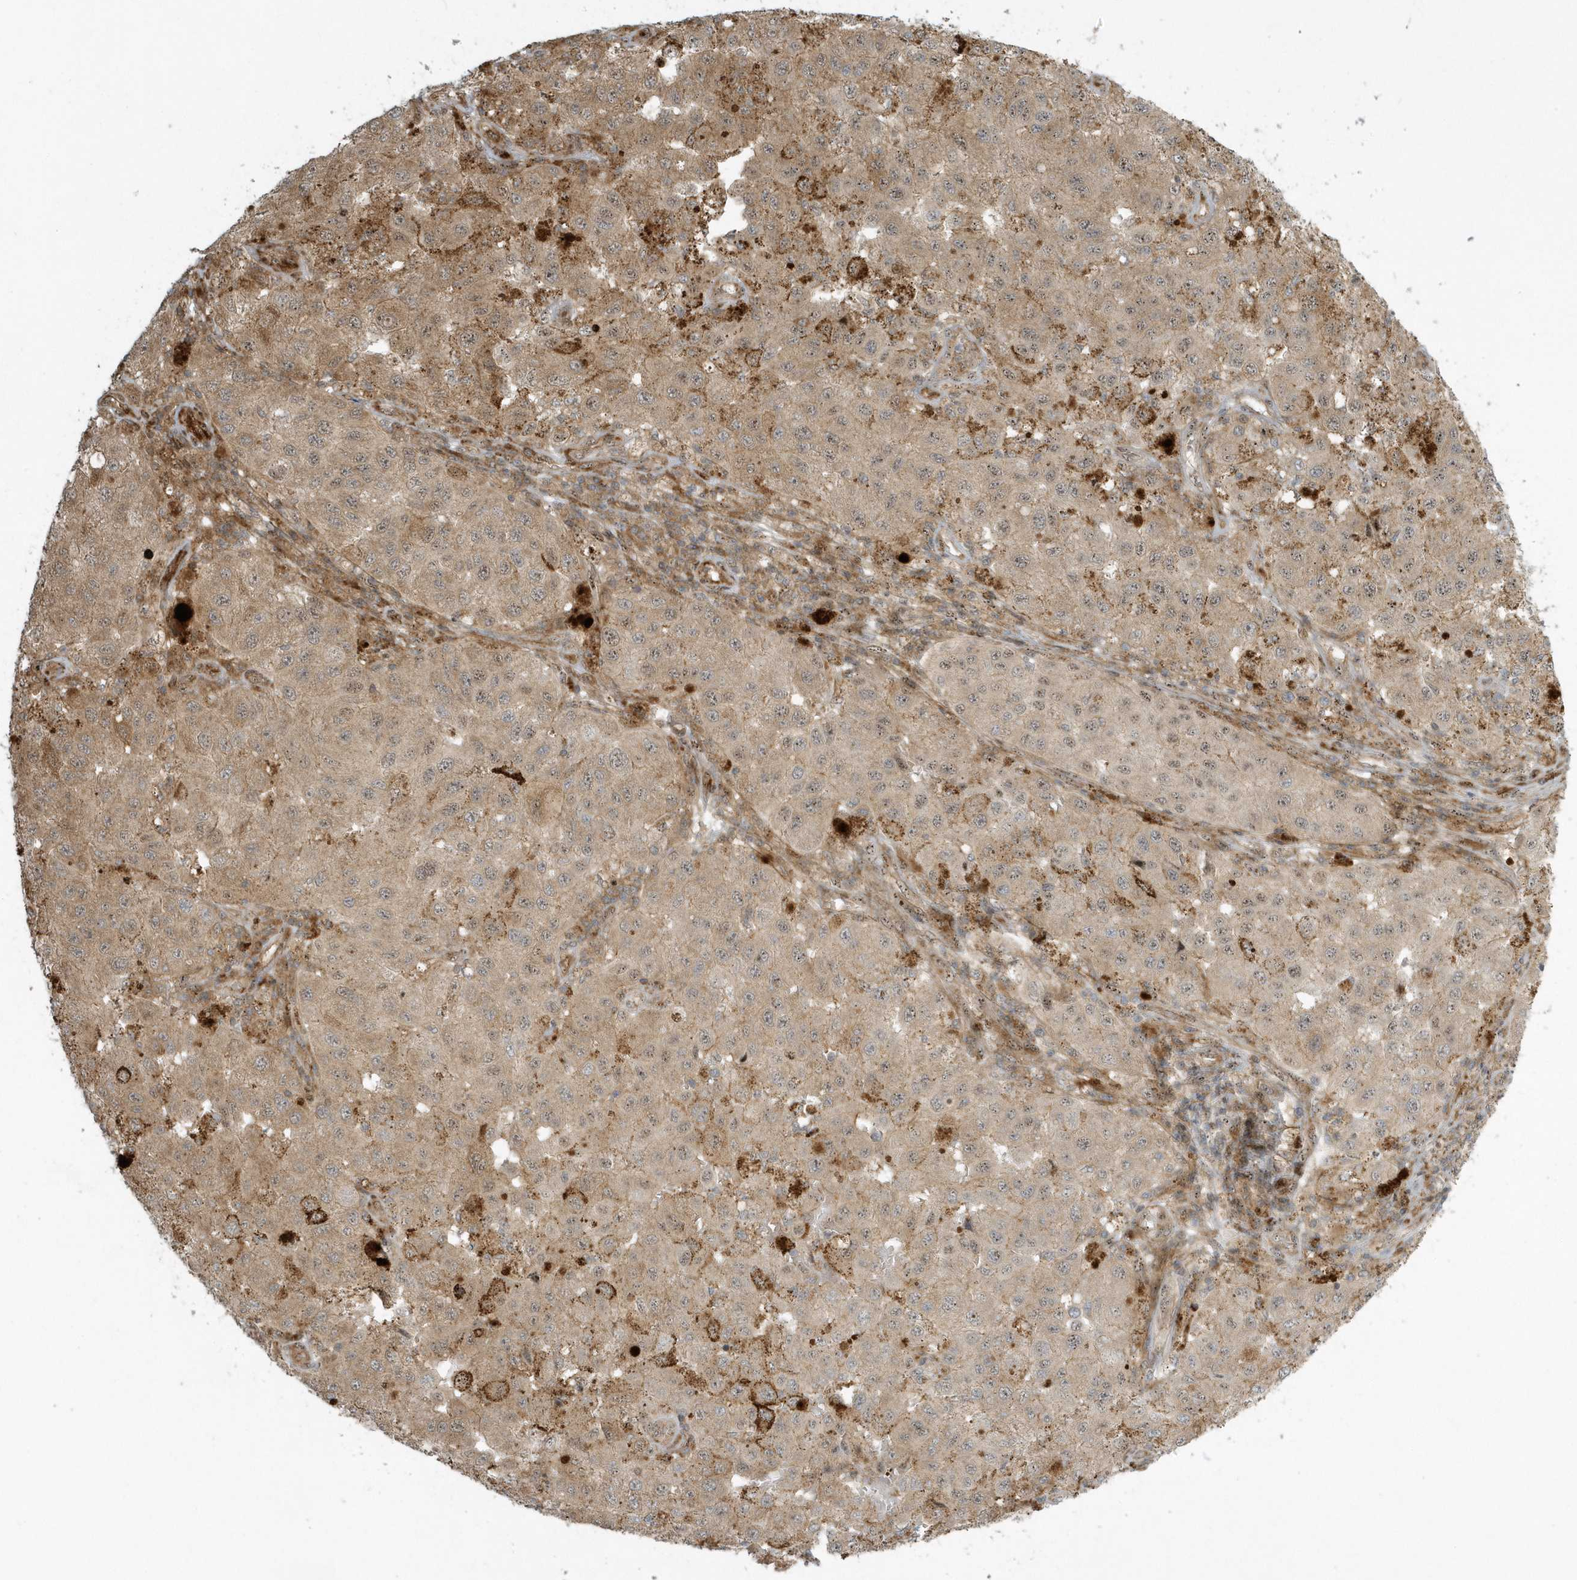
{"staining": {"intensity": "weak", "quantity": ">75%", "location": "cytoplasmic/membranous,nuclear"}, "tissue": "melanoma", "cell_type": "Tumor cells", "image_type": "cancer", "snomed": [{"axis": "morphology", "description": "Malignant melanoma, NOS"}, {"axis": "topography", "description": "Skin"}], "caption": "Weak cytoplasmic/membranous and nuclear positivity for a protein is identified in about >75% of tumor cells of malignant melanoma using immunohistochemistry (IHC).", "gene": "MASP2", "patient": {"sex": "female", "age": 64}}